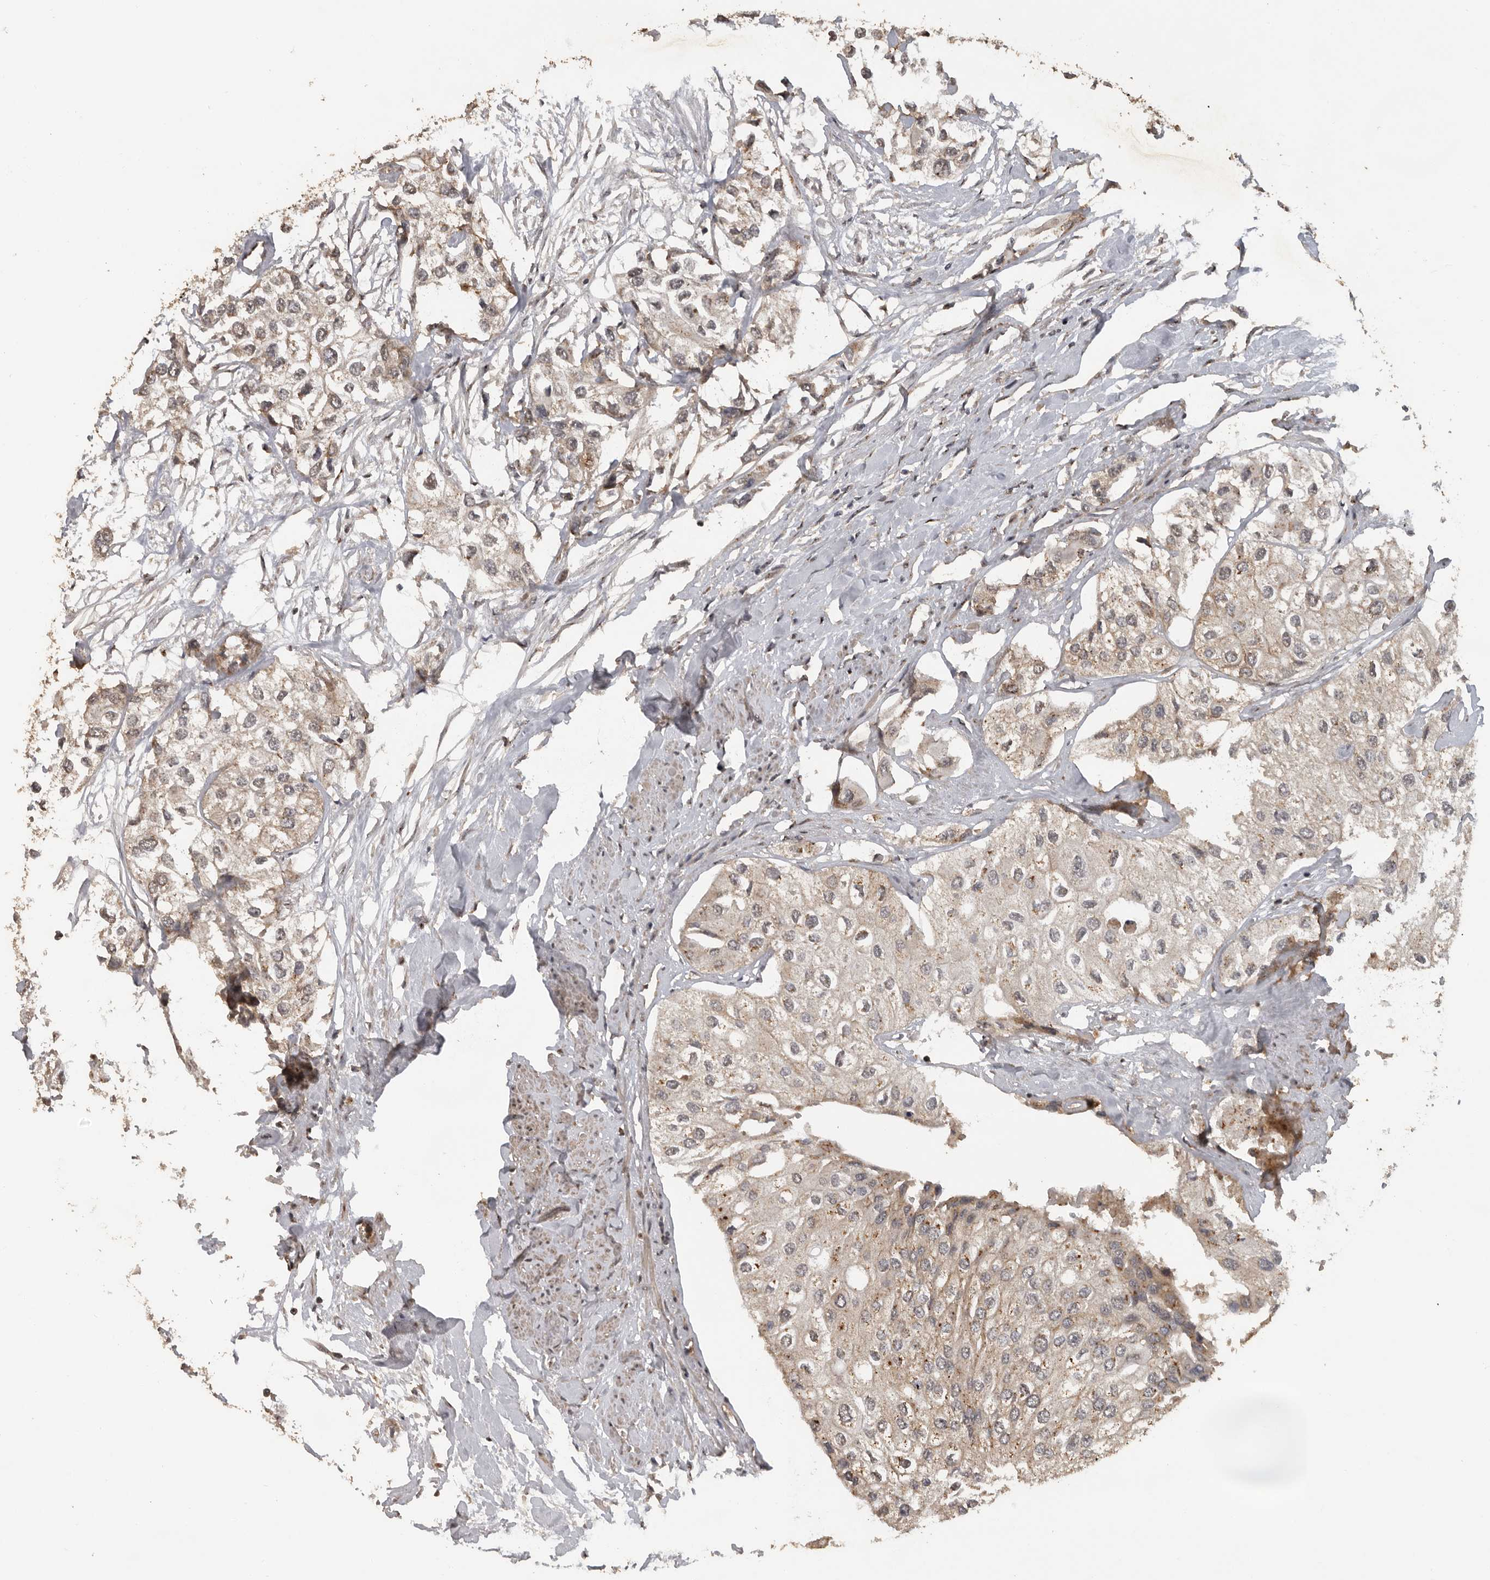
{"staining": {"intensity": "weak", "quantity": ">75%", "location": "cytoplasmic/membranous"}, "tissue": "urothelial cancer", "cell_type": "Tumor cells", "image_type": "cancer", "snomed": [{"axis": "morphology", "description": "Urothelial carcinoma, High grade"}, {"axis": "topography", "description": "Urinary bladder"}], "caption": "A brown stain highlights weak cytoplasmic/membranous expression of a protein in human urothelial cancer tumor cells.", "gene": "CEP350", "patient": {"sex": "male", "age": 64}}